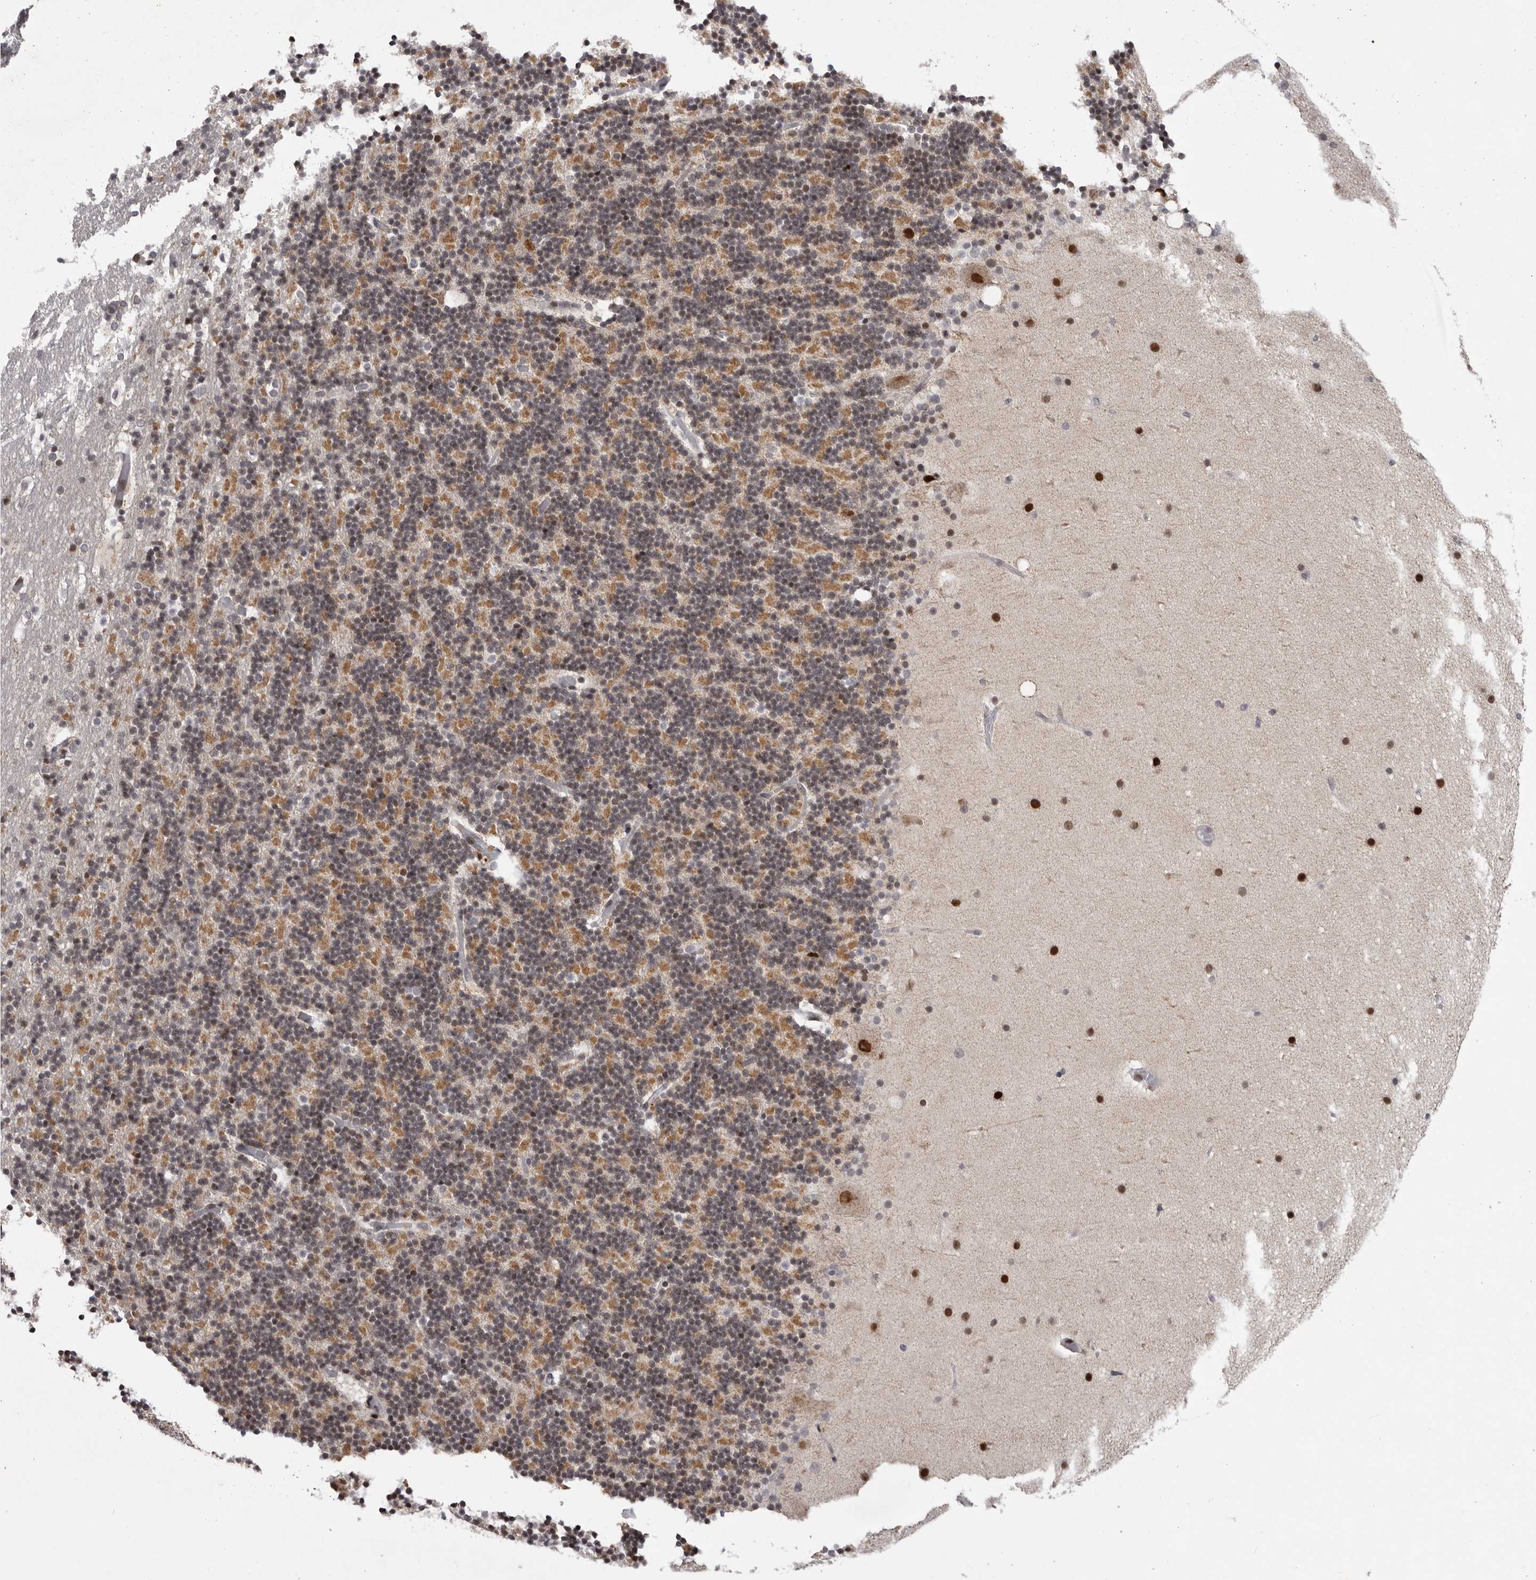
{"staining": {"intensity": "moderate", "quantity": ">75%", "location": "cytoplasmic/membranous"}, "tissue": "cerebellum", "cell_type": "Cells in granular layer", "image_type": "normal", "snomed": [{"axis": "morphology", "description": "Normal tissue, NOS"}, {"axis": "topography", "description": "Cerebellum"}], "caption": "Protein analysis of unremarkable cerebellum demonstrates moderate cytoplasmic/membranous positivity in approximately >75% of cells in granular layer.", "gene": "C17orf99", "patient": {"sex": "male", "age": 57}}